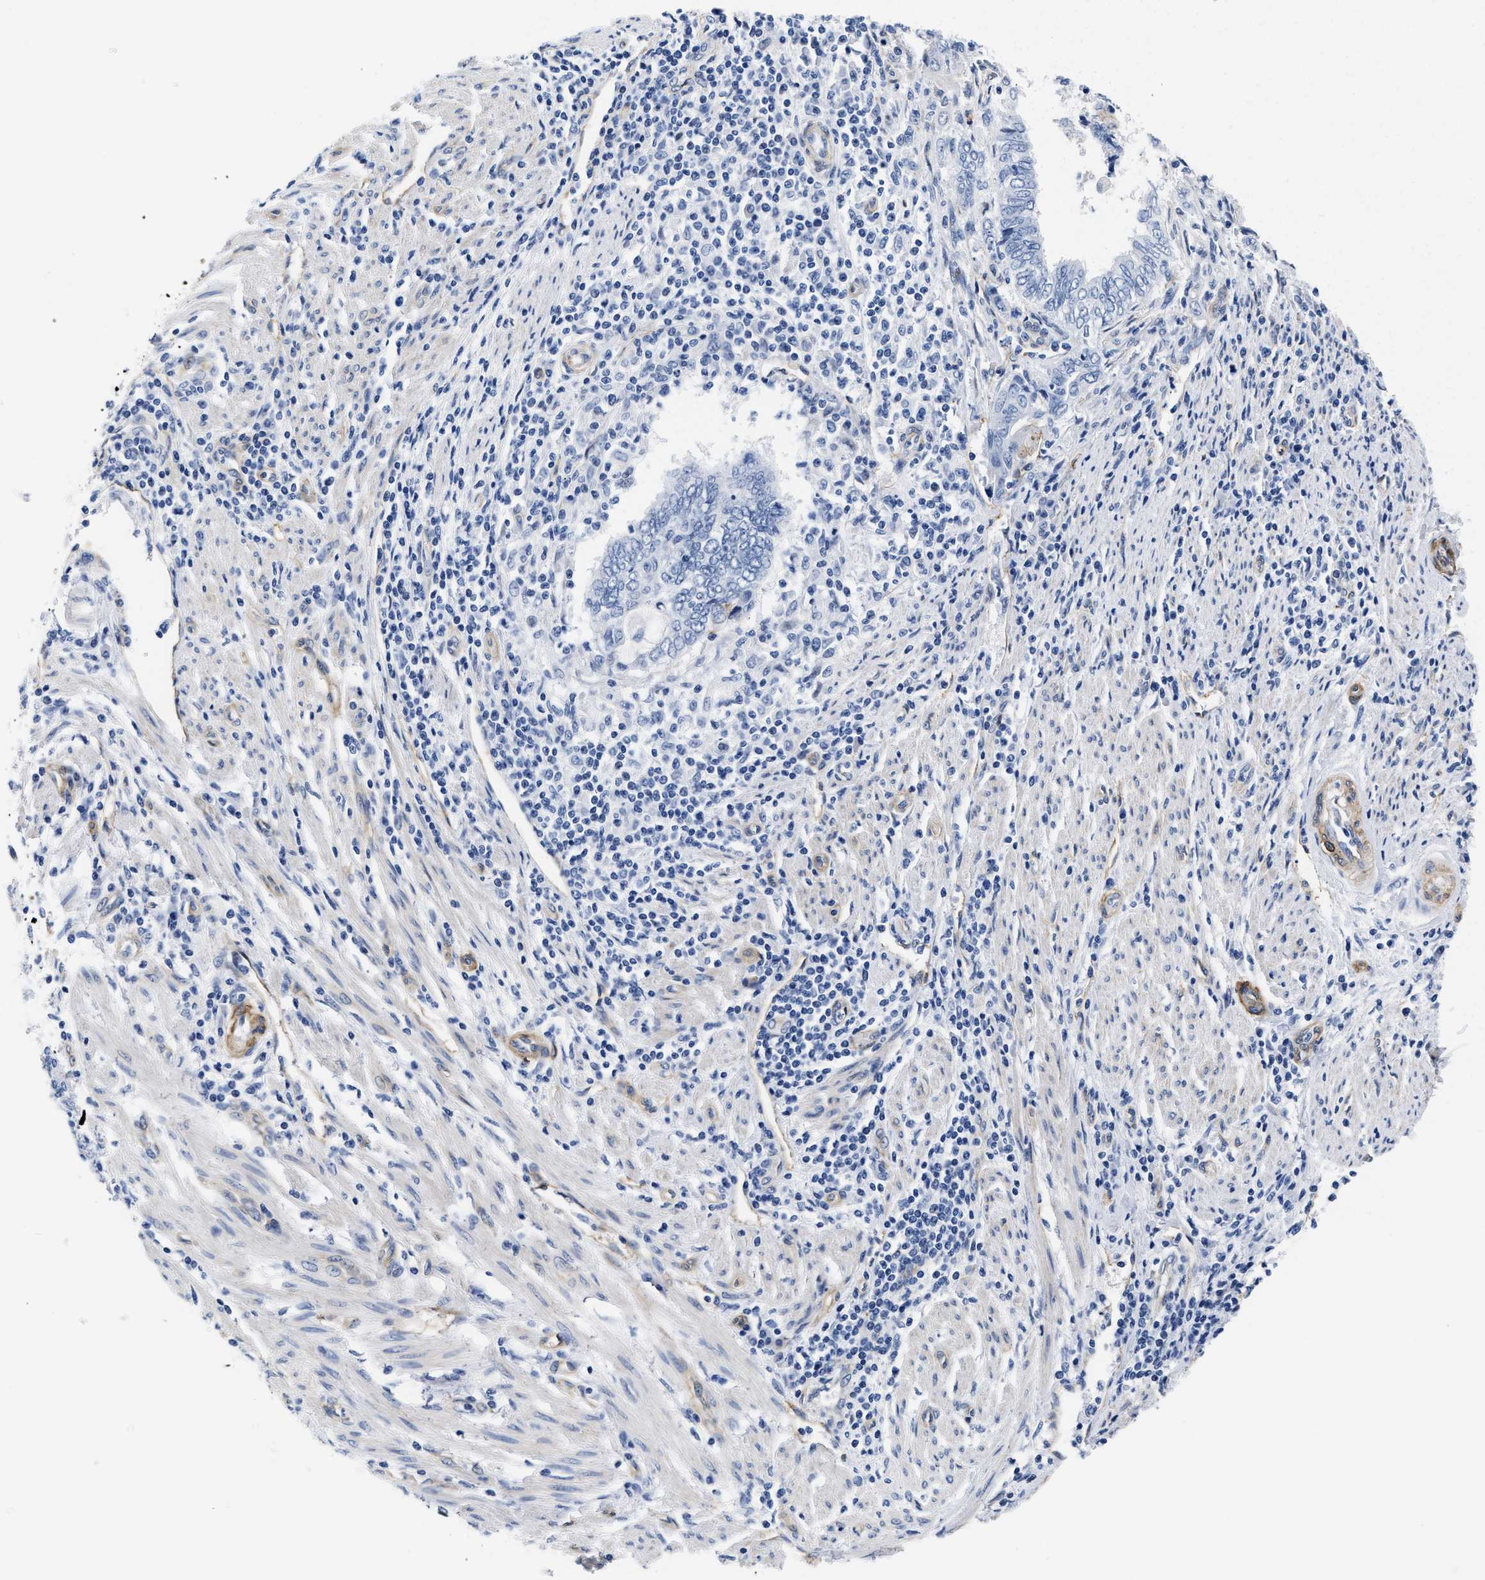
{"staining": {"intensity": "negative", "quantity": "none", "location": "none"}, "tissue": "endometrial cancer", "cell_type": "Tumor cells", "image_type": "cancer", "snomed": [{"axis": "morphology", "description": "Adenocarcinoma, NOS"}, {"axis": "topography", "description": "Uterus"}, {"axis": "topography", "description": "Endometrium"}], "caption": "Immunohistochemistry (IHC) image of endometrial cancer (adenocarcinoma) stained for a protein (brown), which demonstrates no positivity in tumor cells.", "gene": "TRIM29", "patient": {"sex": "female", "age": 70}}